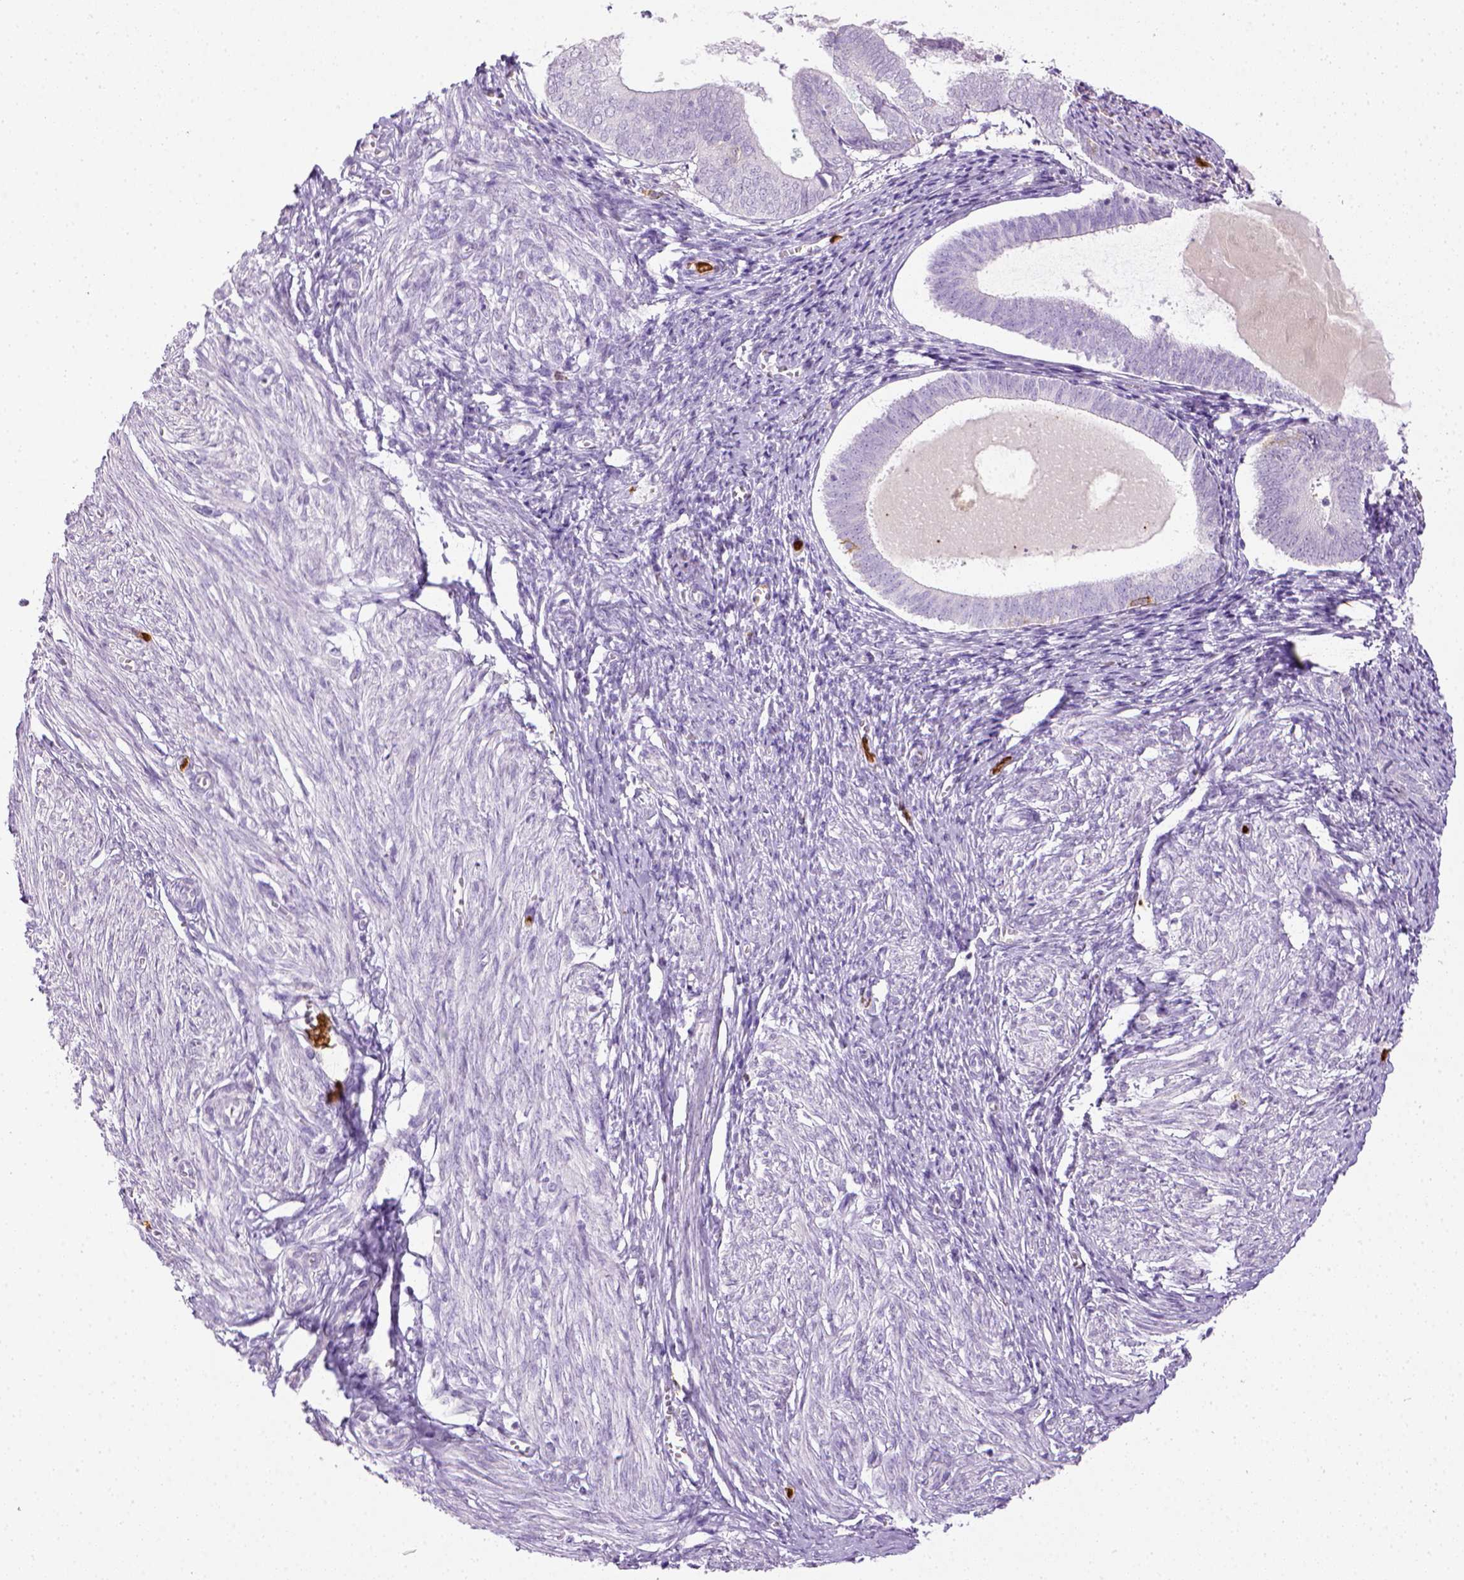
{"staining": {"intensity": "negative", "quantity": "none", "location": "none"}, "tissue": "endometrium", "cell_type": "Cells in endometrial stroma", "image_type": "normal", "snomed": [{"axis": "morphology", "description": "Normal tissue, NOS"}, {"axis": "topography", "description": "Endometrium"}], "caption": "Immunohistochemistry (IHC) histopathology image of benign human endometrium stained for a protein (brown), which reveals no positivity in cells in endometrial stroma.", "gene": "ITGAM", "patient": {"sex": "female", "age": 50}}